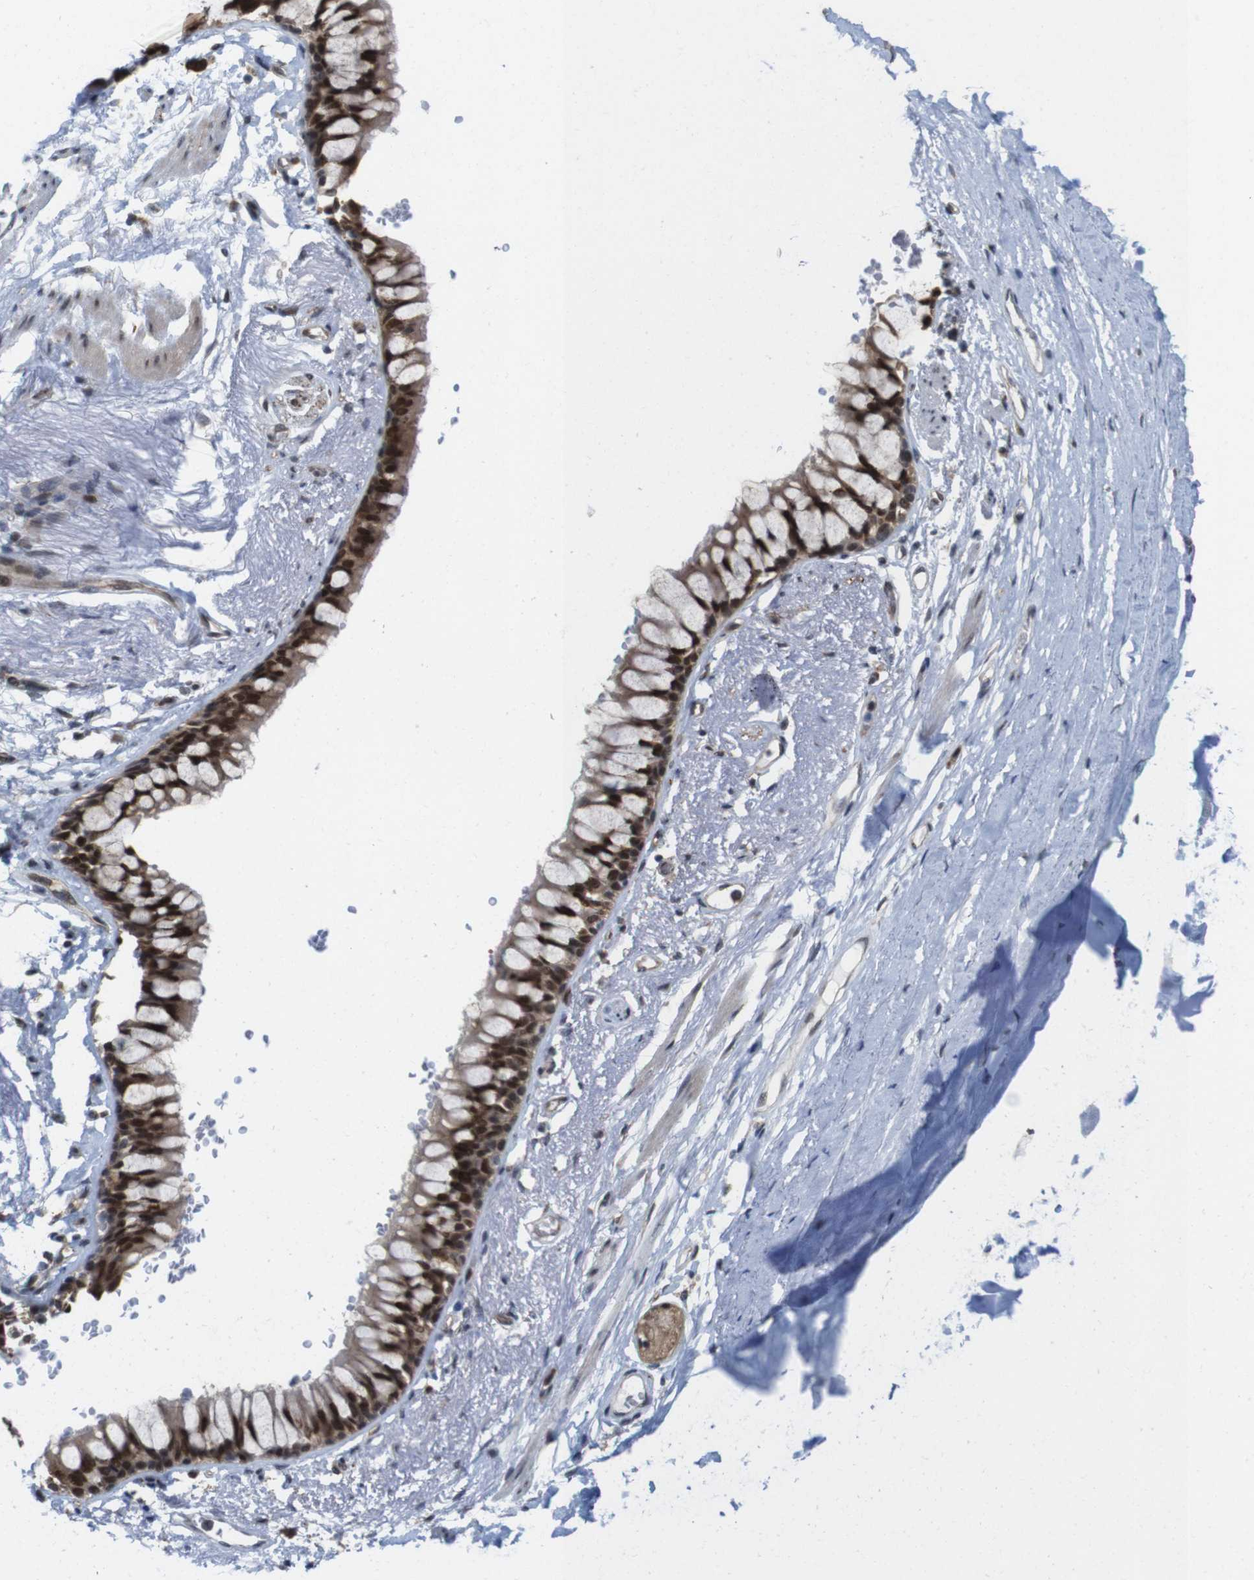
{"staining": {"intensity": "moderate", "quantity": ">75%", "location": "nuclear"}, "tissue": "adipose tissue", "cell_type": "Adipocytes", "image_type": "normal", "snomed": [{"axis": "morphology", "description": "Normal tissue, NOS"}, {"axis": "topography", "description": "Cartilage tissue"}, {"axis": "topography", "description": "Bronchus"}], "caption": "The image demonstrates staining of unremarkable adipose tissue, revealing moderate nuclear protein positivity (brown color) within adipocytes.", "gene": "PNMA8A", "patient": {"sex": "female", "age": 73}}